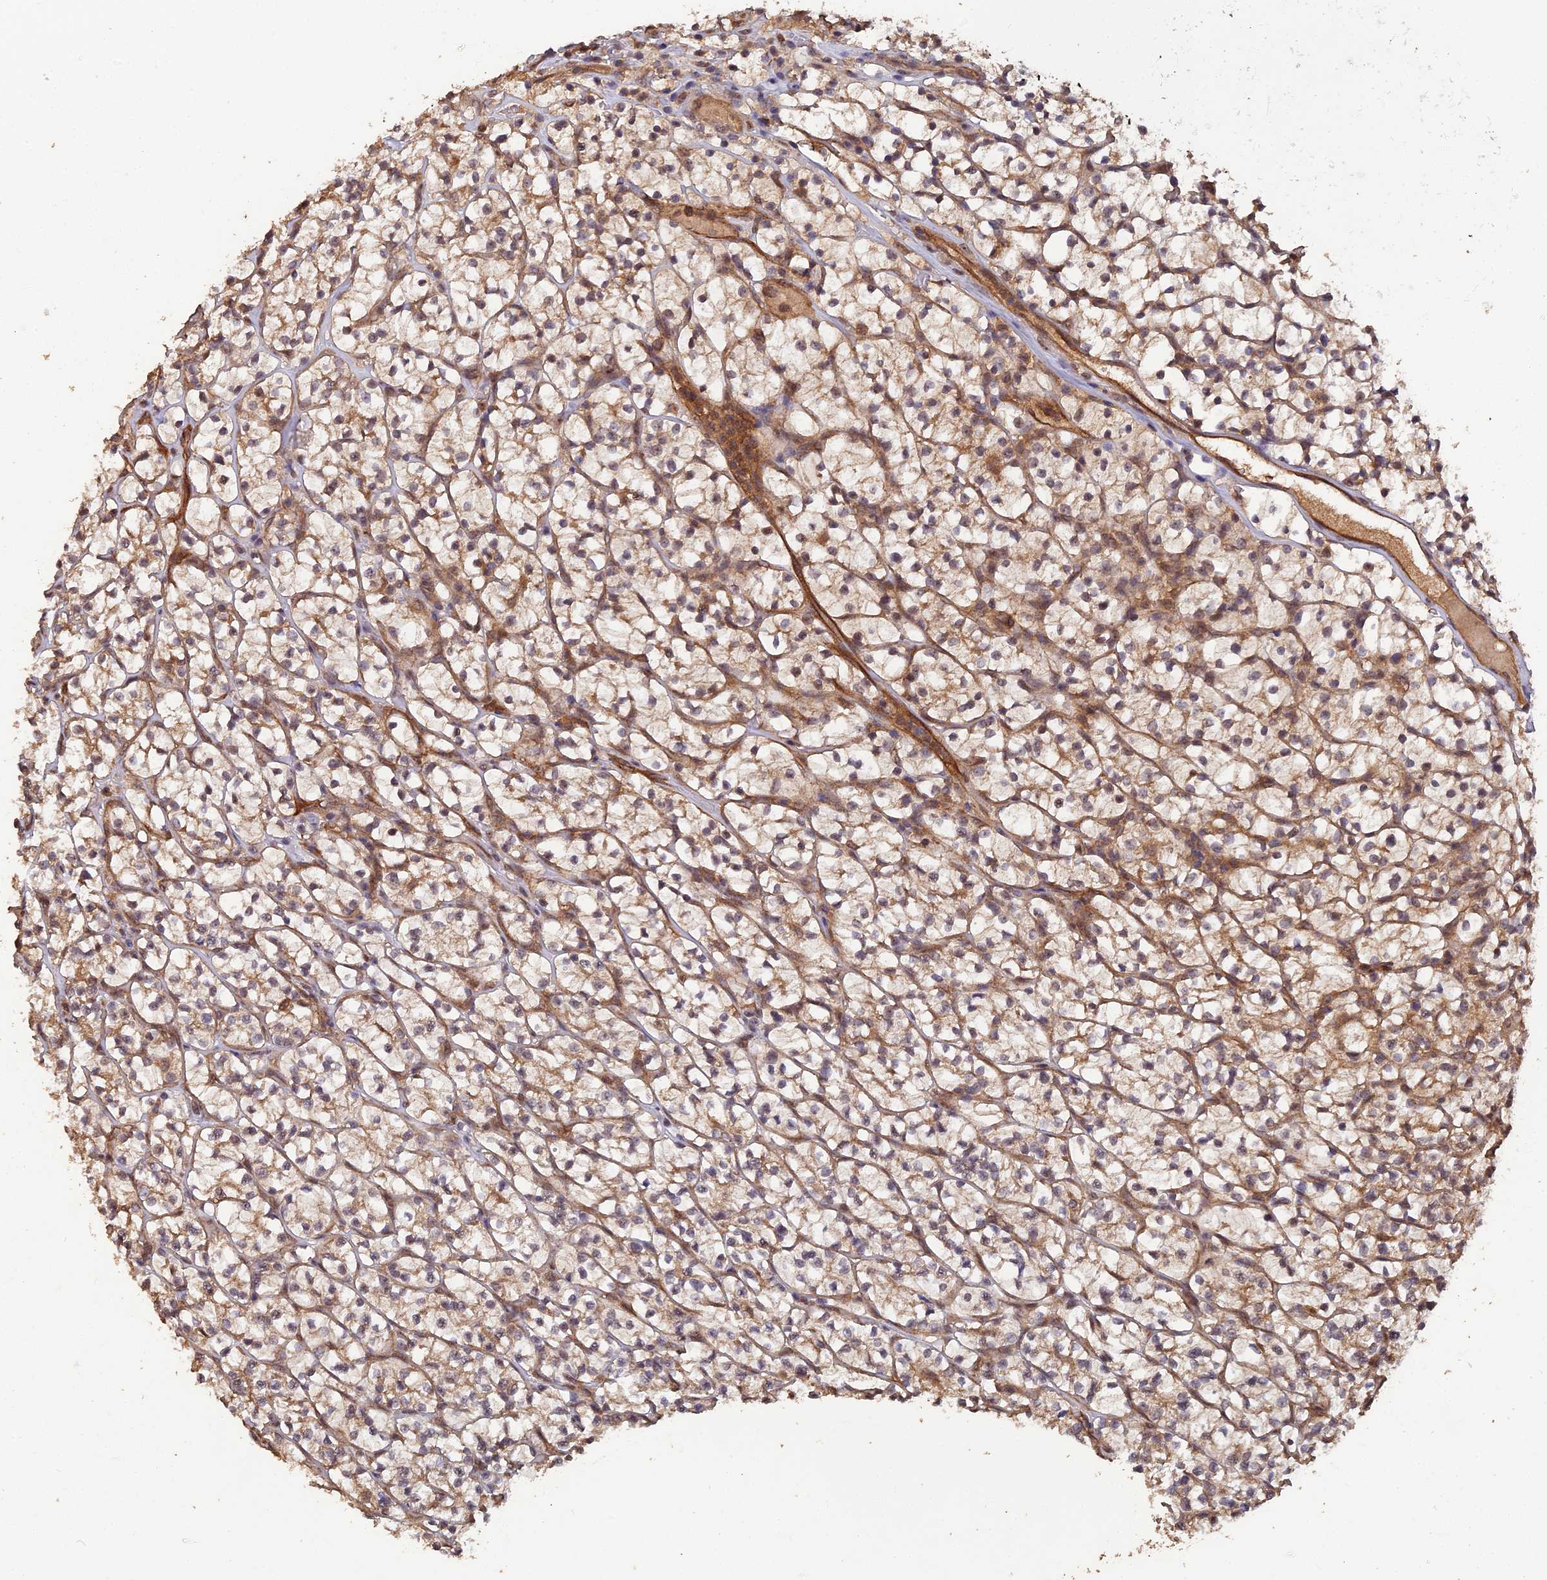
{"staining": {"intensity": "weak", "quantity": "<25%", "location": "cytoplasmic/membranous"}, "tissue": "renal cancer", "cell_type": "Tumor cells", "image_type": "cancer", "snomed": [{"axis": "morphology", "description": "Adenocarcinoma, NOS"}, {"axis": "topography", "description": "Kidney"}], "caption": "The immunohistochemistry histopathology image has no significant positivity in tumor cells of renal cancer tissue.", "gene": "RALGAPA2", "patient": {"sex": "female", "age": 64}}